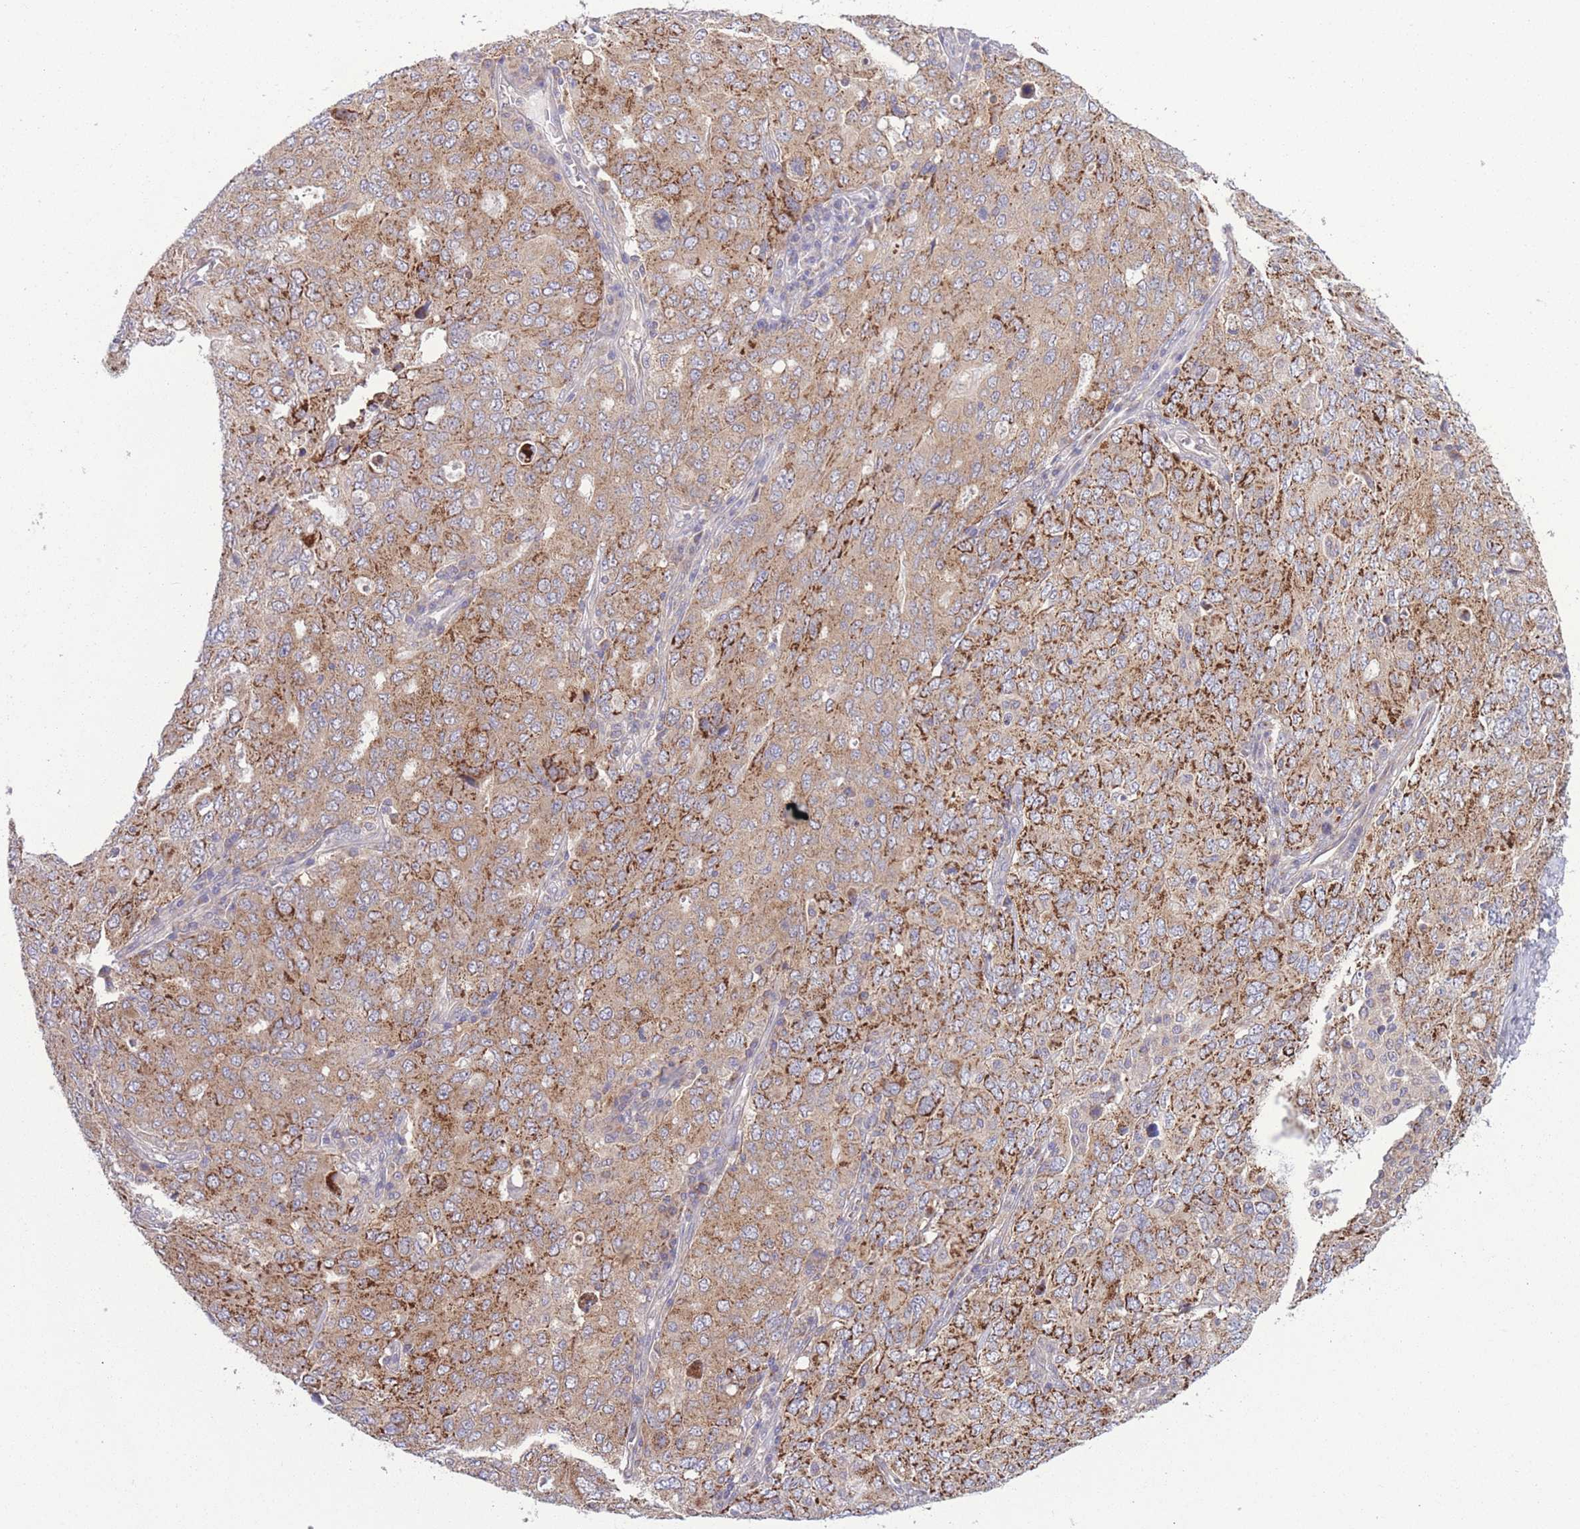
{"staining": {"intensity": "moderate", "quantity": ">75%", "location": "cytoplasmic/membranous"}, "tissue": "ovarian cancer", "cell_type": "Tumor cells", "image_type": "cancer", "snomed": [{"axis": "morphology", "description": "Carcinoma, endometroid"}, {"axis": "topography", "description": "Ovary"}], "caption": "The photomicrograph exhibits staining of ovarian cancer (endometroid carcinoma), revealing moderate cytoplasmic/membranous protein staining (brown color) within tumor cells. The protein is shown in brown color, while the nuclei are stained blue.", "gene": "CCT6B", "patient": {"sex": "female", "age": 62}}